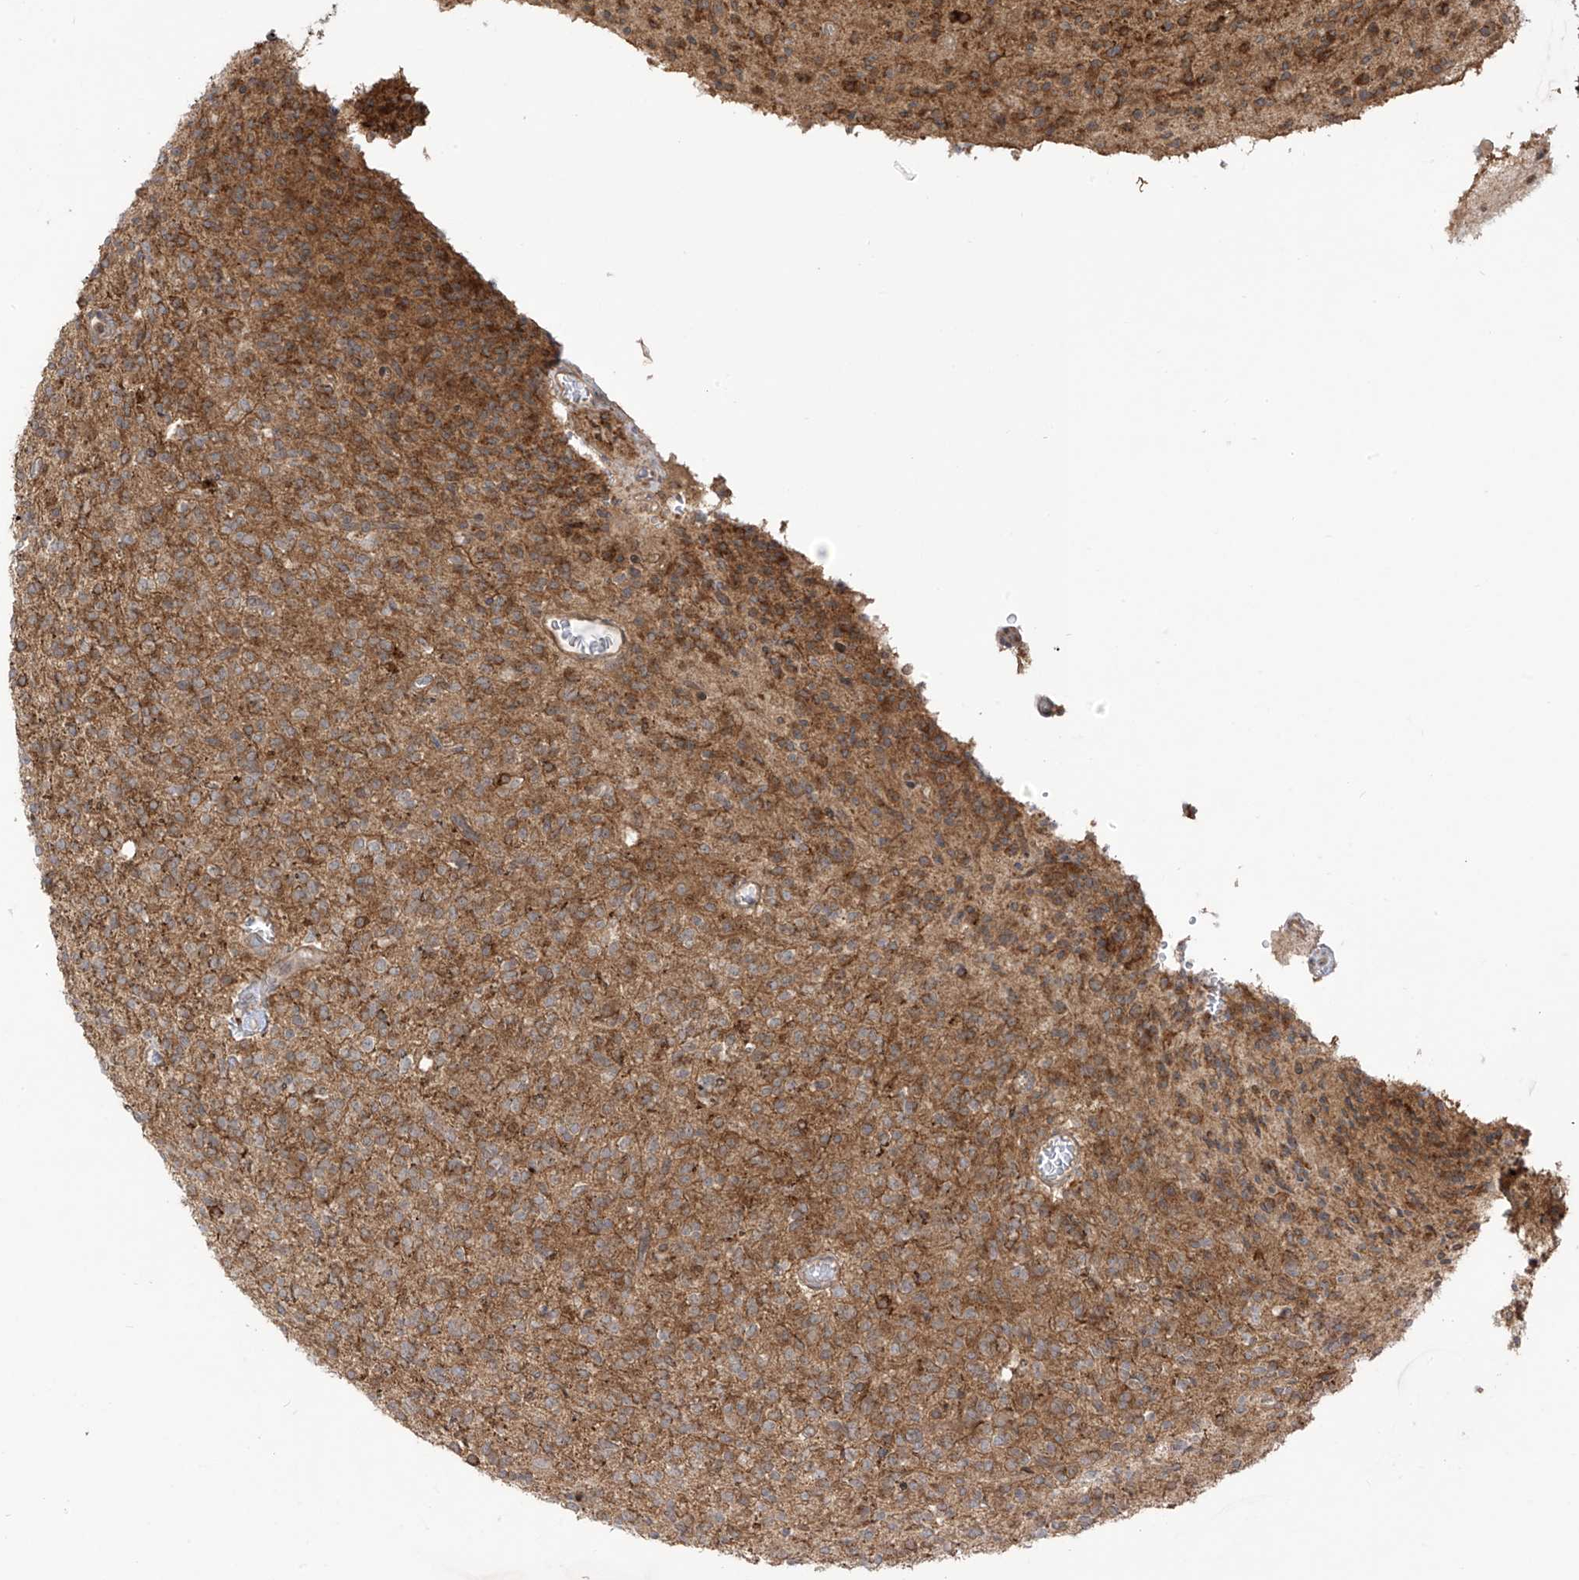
{"staining": {"intensity": "moderate", "quantity": ">75%", "location": "cytoplasmic/membranous"}, "tissue": "glioma", "cell_type": "Tumor cells", "image_type": "cancer", "snomed": [{"axis": "morphology", "description": "Glioma, malignant, High grade"}, {"axis": "topography", "description": "Brain"}], "caption": "Protein expression by IHC shows moderate cytoplasmic/membranous expression in about >75% of tumor cells in glioma.", "gene": "PDE11A", "patient": {"sex": "male", "age": 34}}